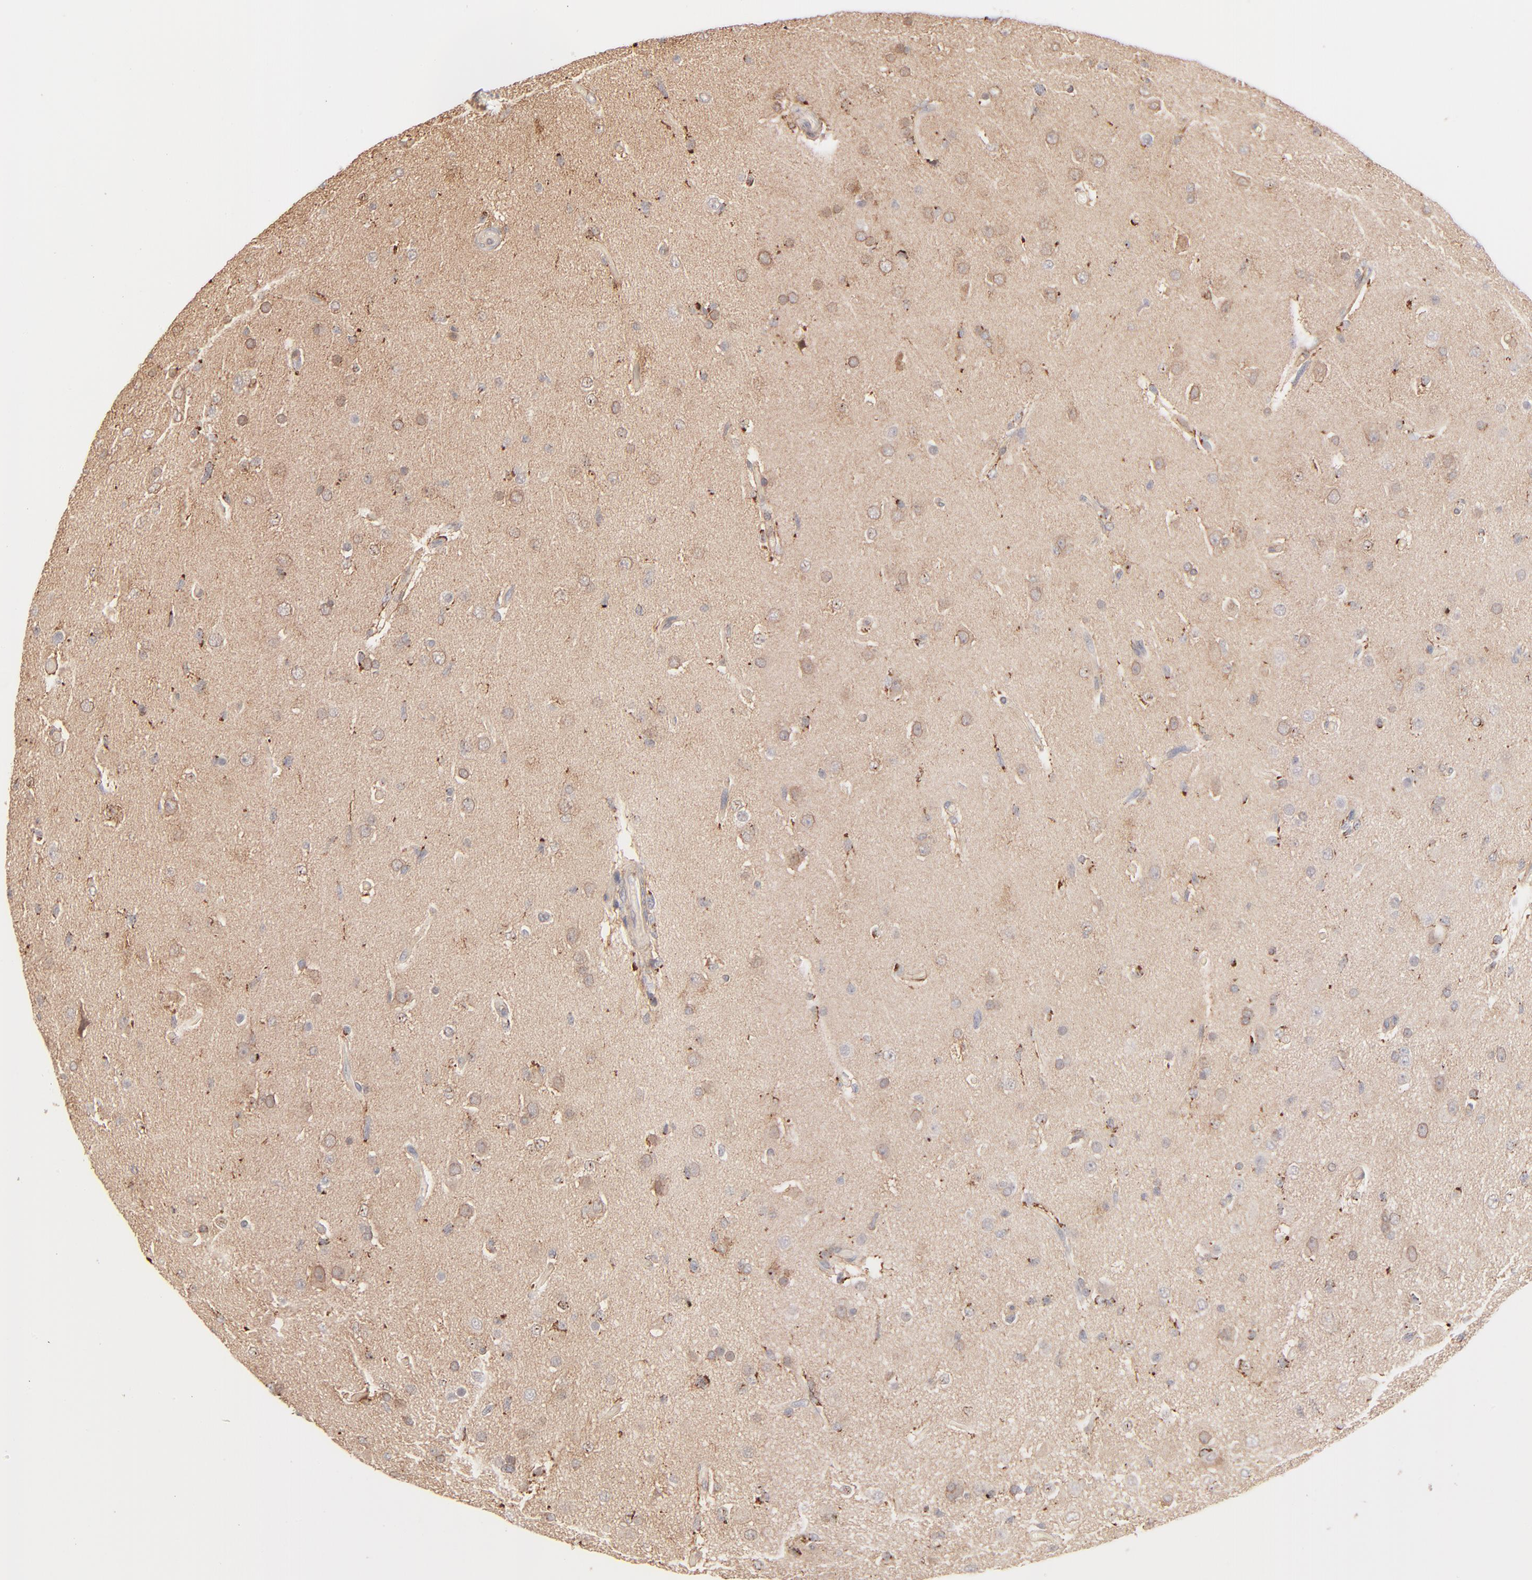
{"staining": {"intensity": "moderate", "quantity": "25%-75%", "location": "cytoplasmic/membranous"}, "tissue": "glioma", "cell_type": "Tumor cells", "image_type": "cancer", "snomed": [{"axis": "morphology", "description": "Glioma, malignant, High grade"}, {"axis": "topography", "description": "Brain"}], "caption": "This image displays immunohistochemistry staining of malignant glioma (high-grade), with medium moderate cytoplasmic/membranous positivity in about 25%-75% of tumor cells.", "gene": "CSPG4", "patient": {"sex": "male", "age": 33}}